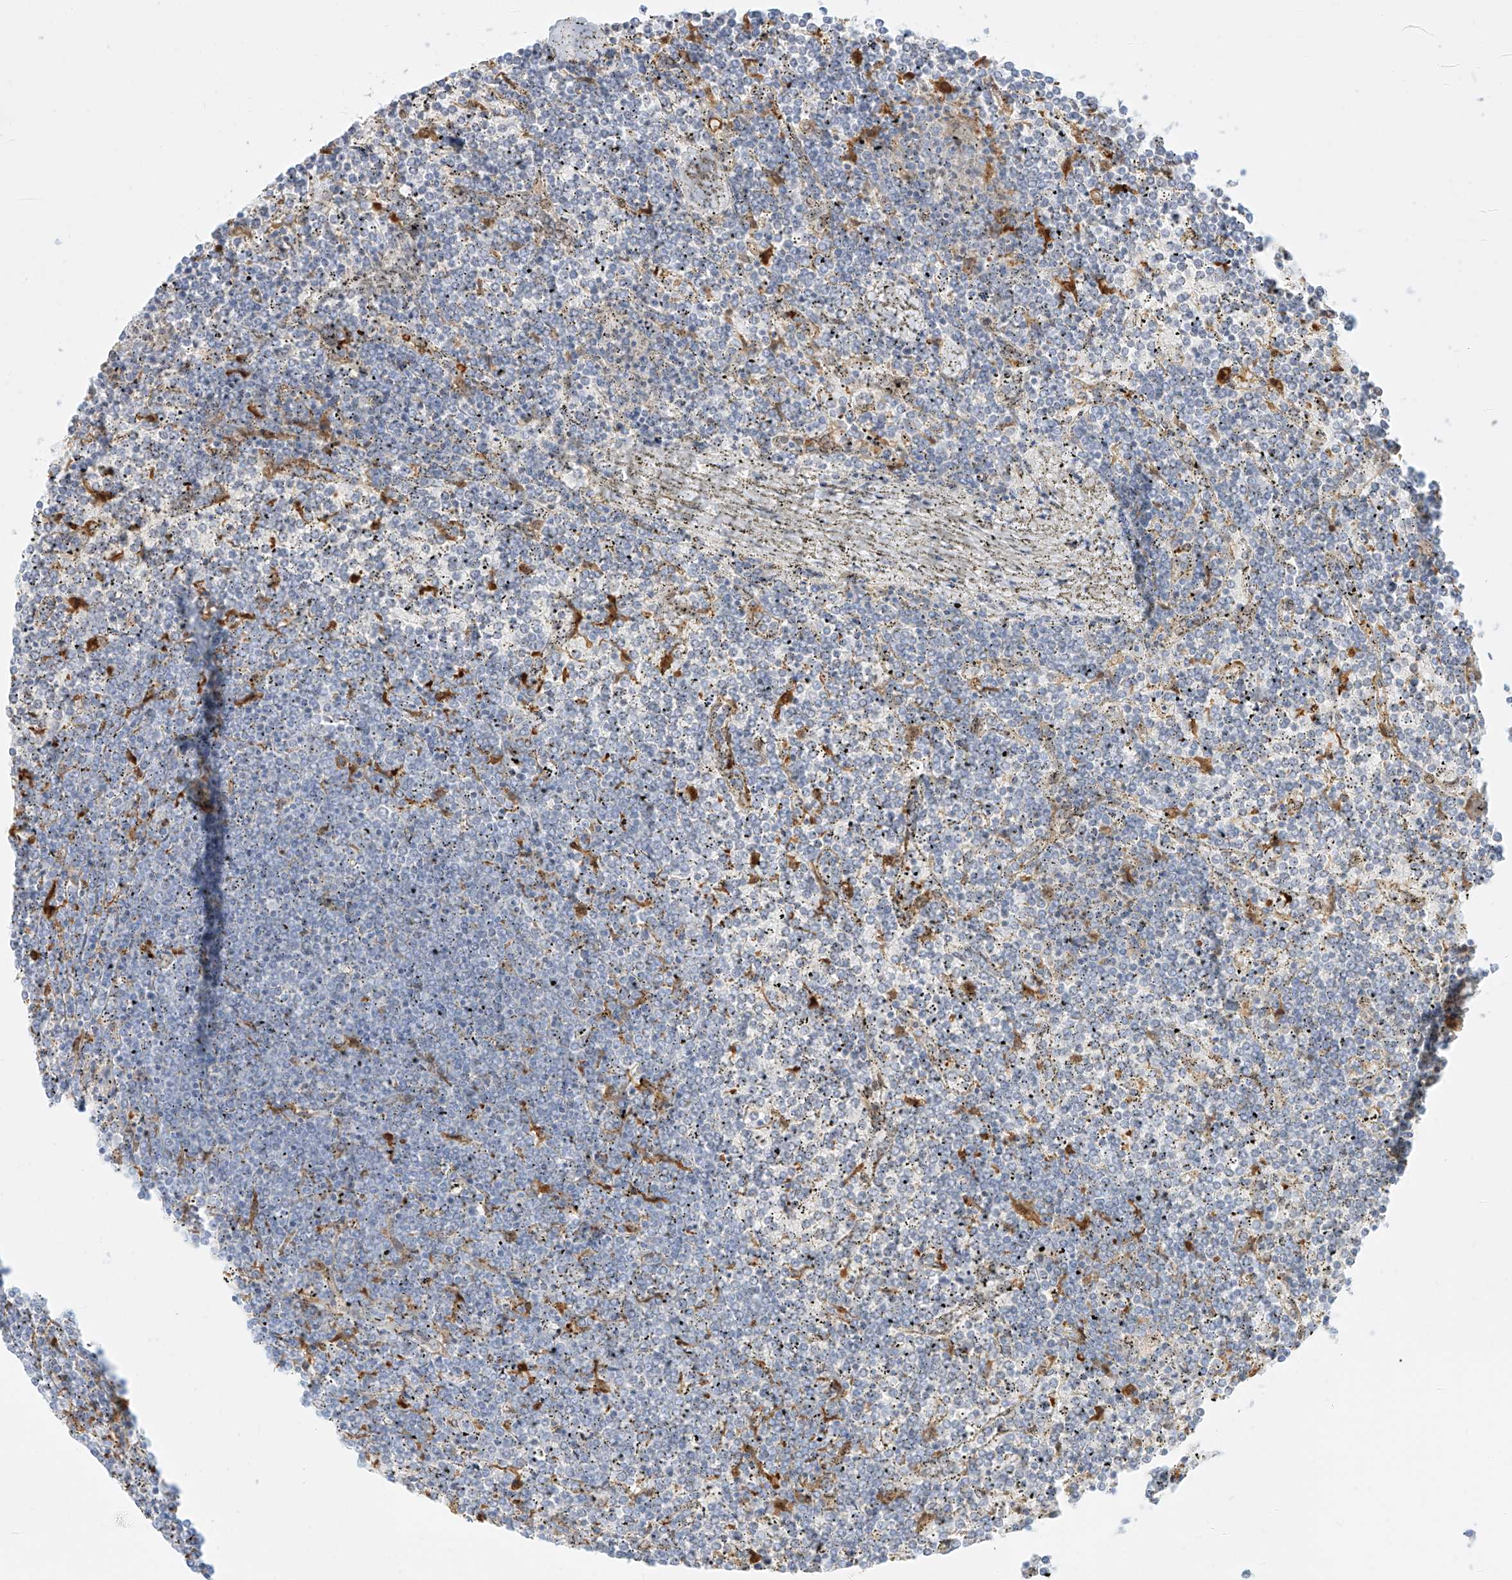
{"staining": {"intensity": "negative", "quantity": "none", "location": "none"}, "tissue": "lymphoma", "cell_type": "Tumor cells", "image_type": "cancer", "snomed": [{"axis": "morphology", "description": "Malignant lymphoma, non-Hodgkin's type, Low grade"}, {"axis": "topography", "description": "Spleen"}], "caption": "Lymphoma stained for a protein using IHC shows no positivity tumor cells.", "gene": "NHSL1", "patient": {"sex": "female", "age": 19}}